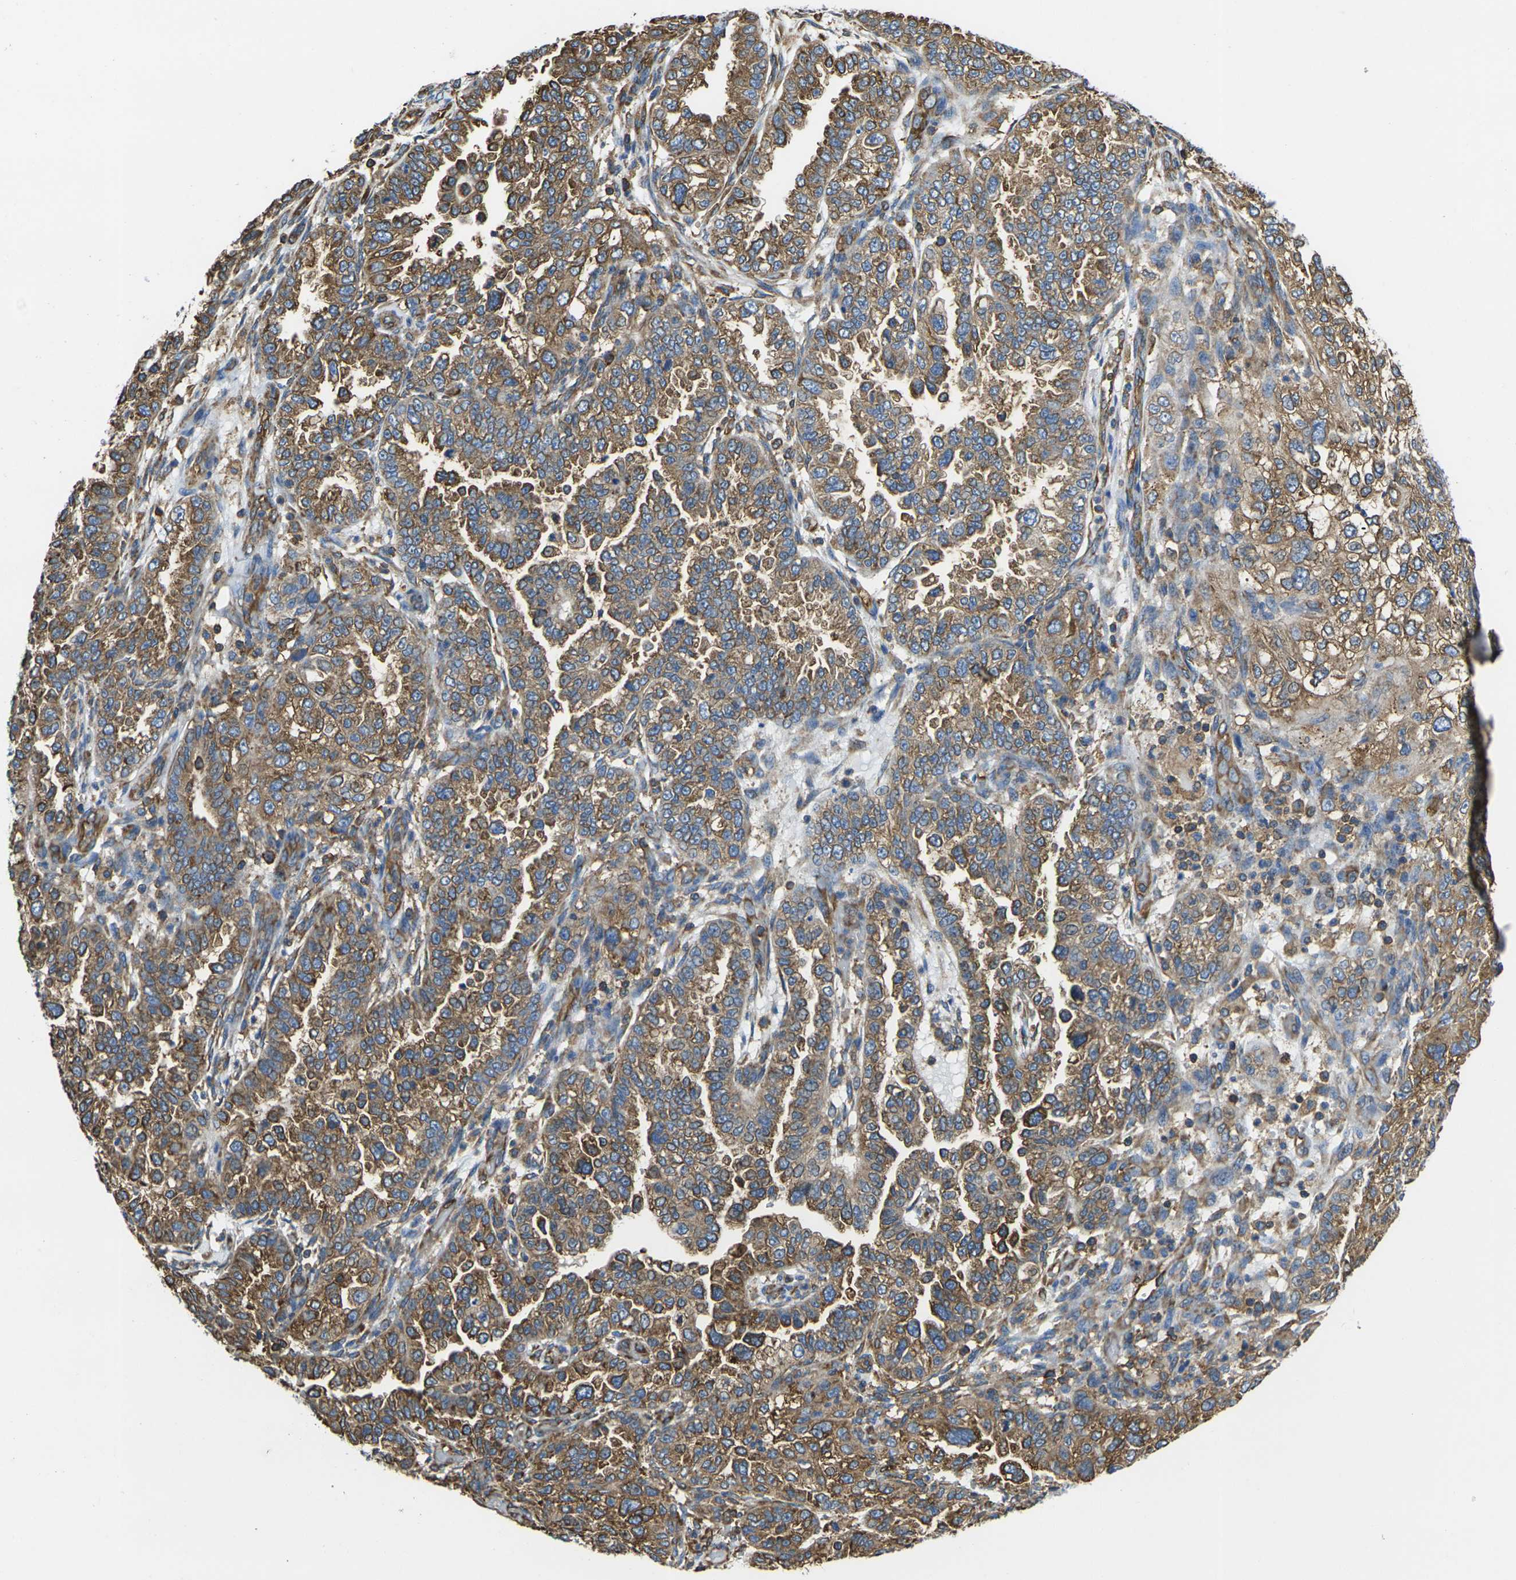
{"staining": {"intensity": "moderate", "quantity": ">75%", "location": "cytoplasmic/membranous"}, "tissue": "endometrial cancer", "cell_type": "Tumor cells", "image_type": "cancer", "snomed": [{"axis": "morphology", "description": "Adenocarcinoma, NOS"}, {"axis": "topography", "description": "Endometrium"}], "caption": "The histopathology image displays staining of adenocarcinoma (endometrial), revealing moderate cytoplasmic/membranous protein positivity (brown color) within tumor cells.", "gene": "FAM110D", "patient": {"sex": "female", "age": 85}}